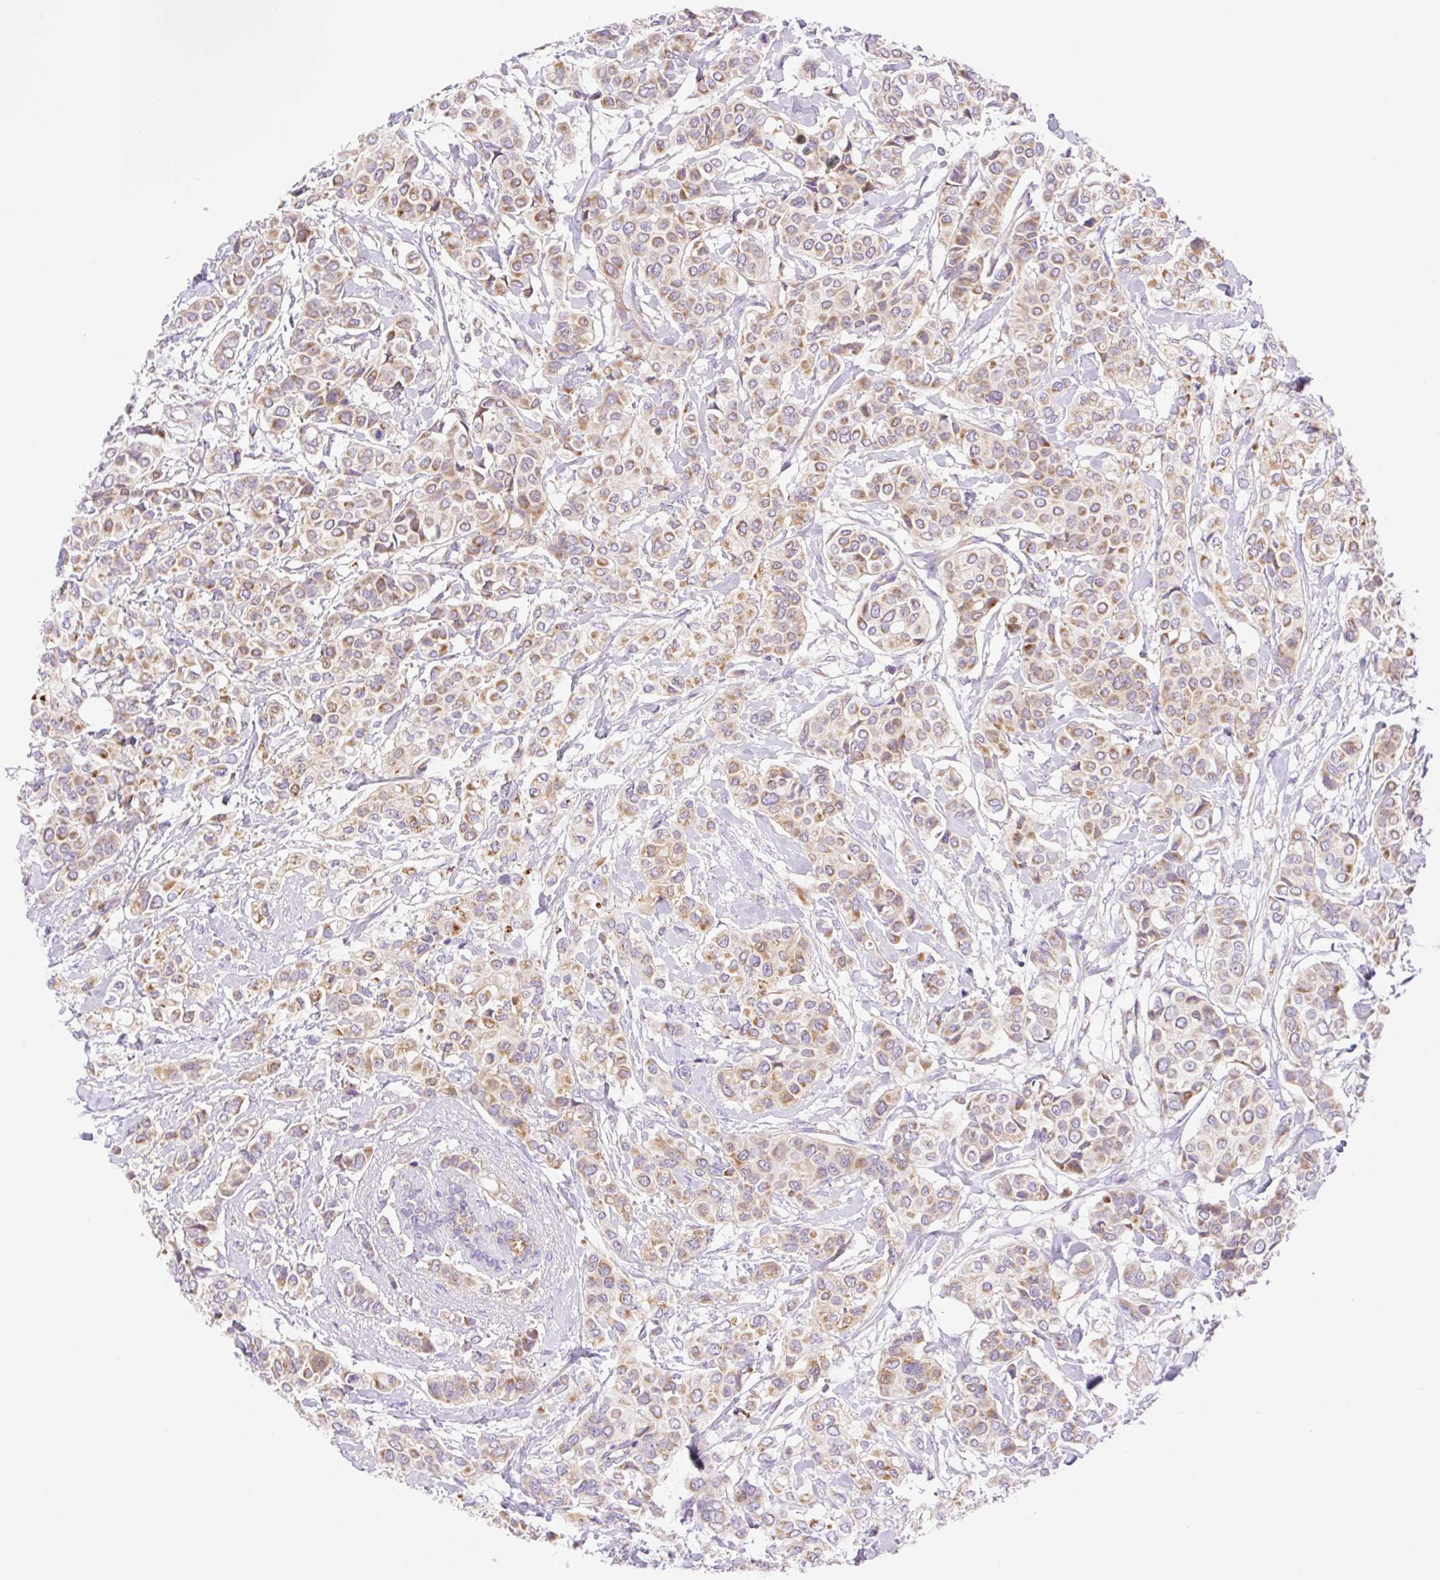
{"staining": {"intensity": "moderate", "quantity": ">75%", "location": "cytoplasmic/membranous"}, "tissue": "breast cancer", "cell_type": "Tumor cells", "image_type": "cancer", "snomed": [{"axis": "morphology", "description": "Lobular carcinoma"}, {"axis": "topography", "description": "Breast"}], "caption": "Breast cancer (lobular carcinoma) stained with a protein marker shows moderate staining in tumor cells.", "gene": "ETNK2", "patient": {"sex": "female", "age": 51}}